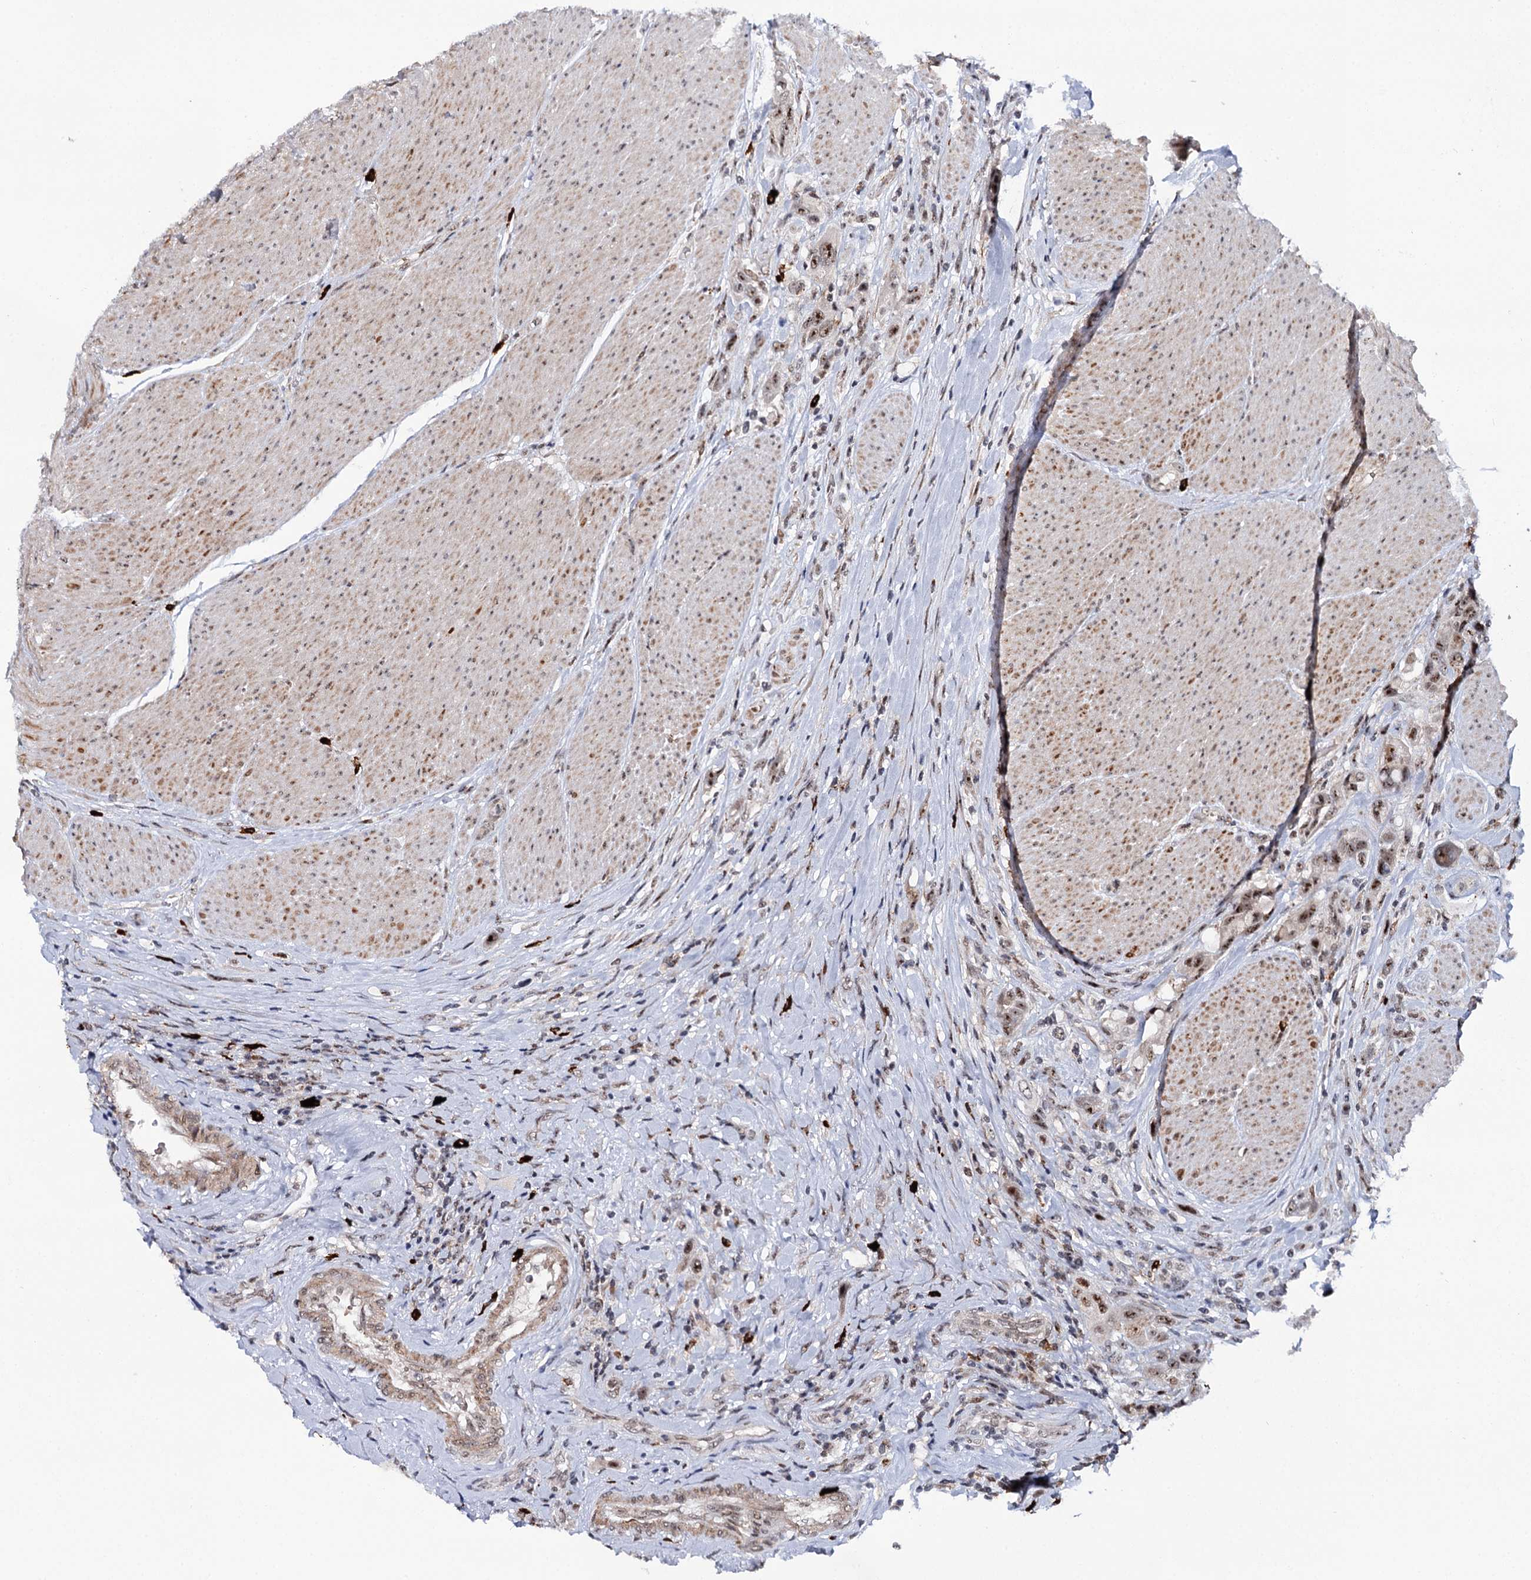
{"staining": {"intensity": "moderate", "quantity": ">75%", "location": "nuclear"}, "tissue": "urothelial cancer", "cell_type": "Tumor cells", "image_type": "cancer", "snomed": [{"axis": "morphology", "description": "Urothelial carcinoma, High grade"}, {"axis": "topography", "description": "Urinary bladder"}], "caption": "High-grade urothelial carcinoma tissue exhibits moderate nuclear staining in about >75% of tumor cells (IHC, brightfield microscopy, high magnification).", "gene": "BUD13", "patient": {"sex": "male", "age": 50}}